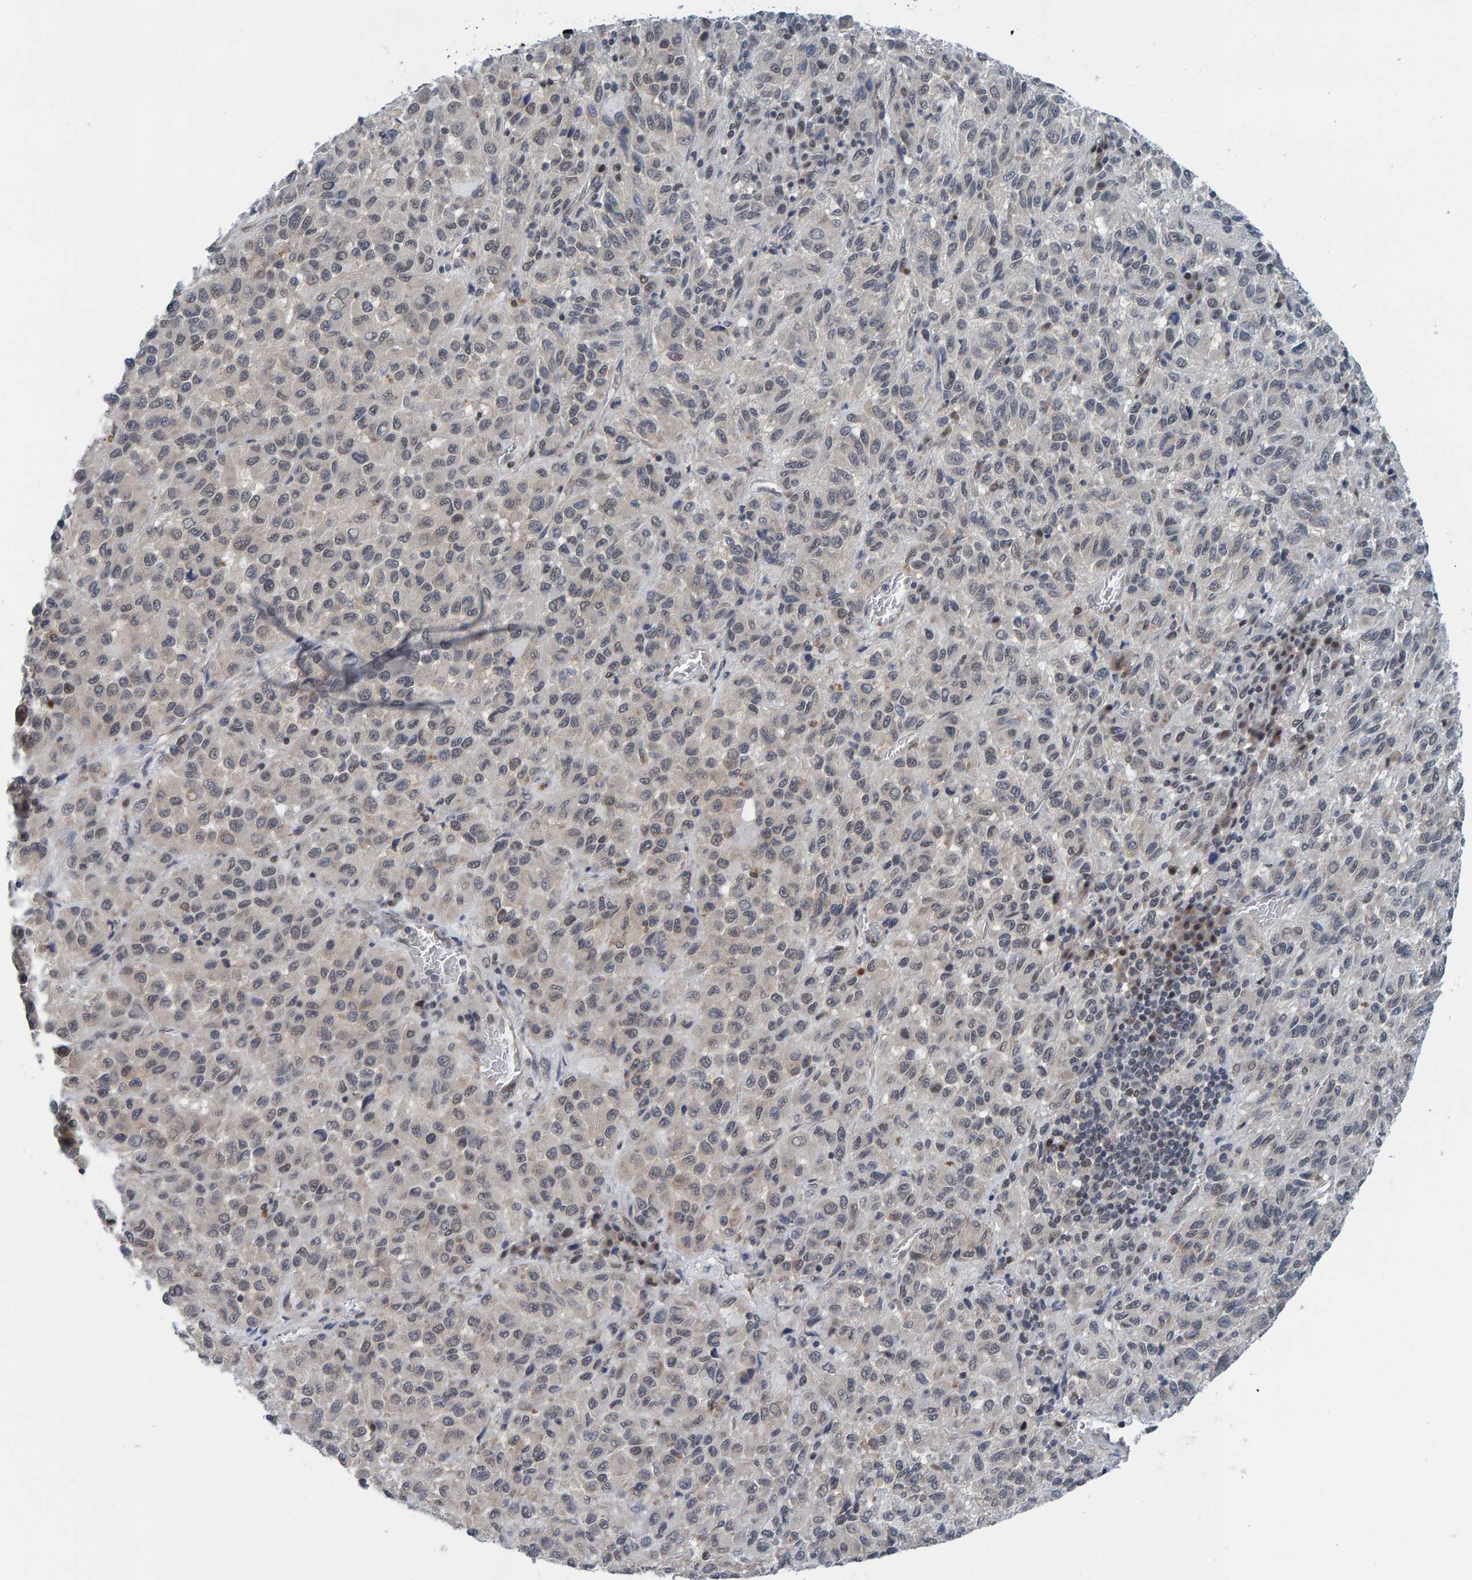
{"staining": {"intensity": "negative", "quantity": "none", "location": "none"}, "tissue": "skin cancer", "cell_type": "Tumor cells", "image_type": "cancer", "snomed": [{"axis": "morphology", "description": "Squamous cell carcinoma, NOS"}, {"axis": "topography", "description": "Skin"}], "caption": "There is no significant expression in tumor cells of skin cancer.", "gene": "SCRN2", "patient": {"sex": "female", "age": 73}}